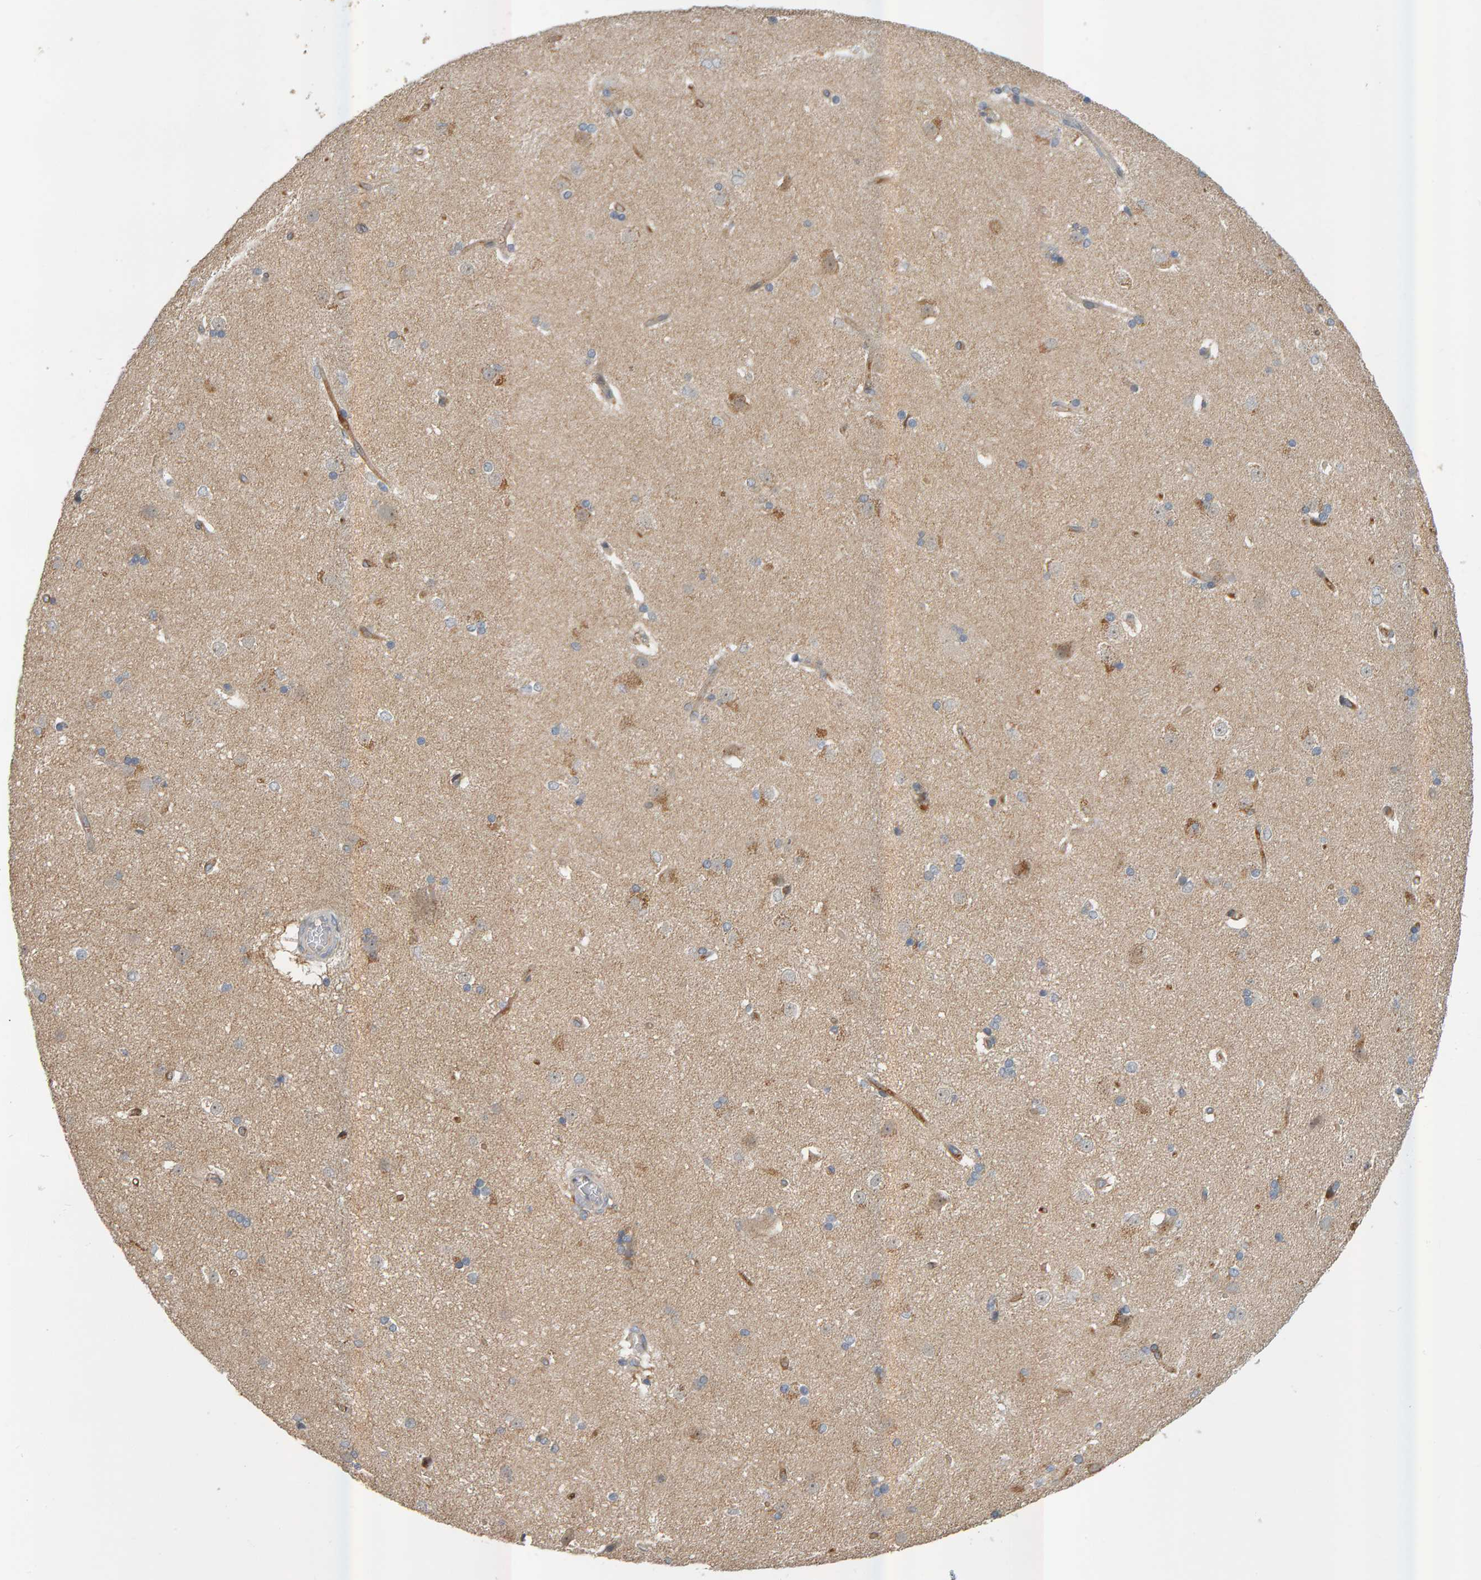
{"staining": {"intensity": "moderate", "quantity": "<25%", "location": "cytoplasmic/membranous"}, "tissue": "caudate", "cell_type": "Glial cells", "image_type": "normal", "snomed": [{"axis": "morphology", "description": "Normal tissue, NOS"}, {"axis": "topography", "description": "Lateral ventricle wall"}], "caption": "Moderate cytoplasmic/membranous positivity is appreciated in approximately <25% of glial cells in unremarkable caudate. The protein is shown in brown color, while the nuclei are stained blue.", "gene": "ZNF160", "patient": {"sex": "female", "age": 19}}